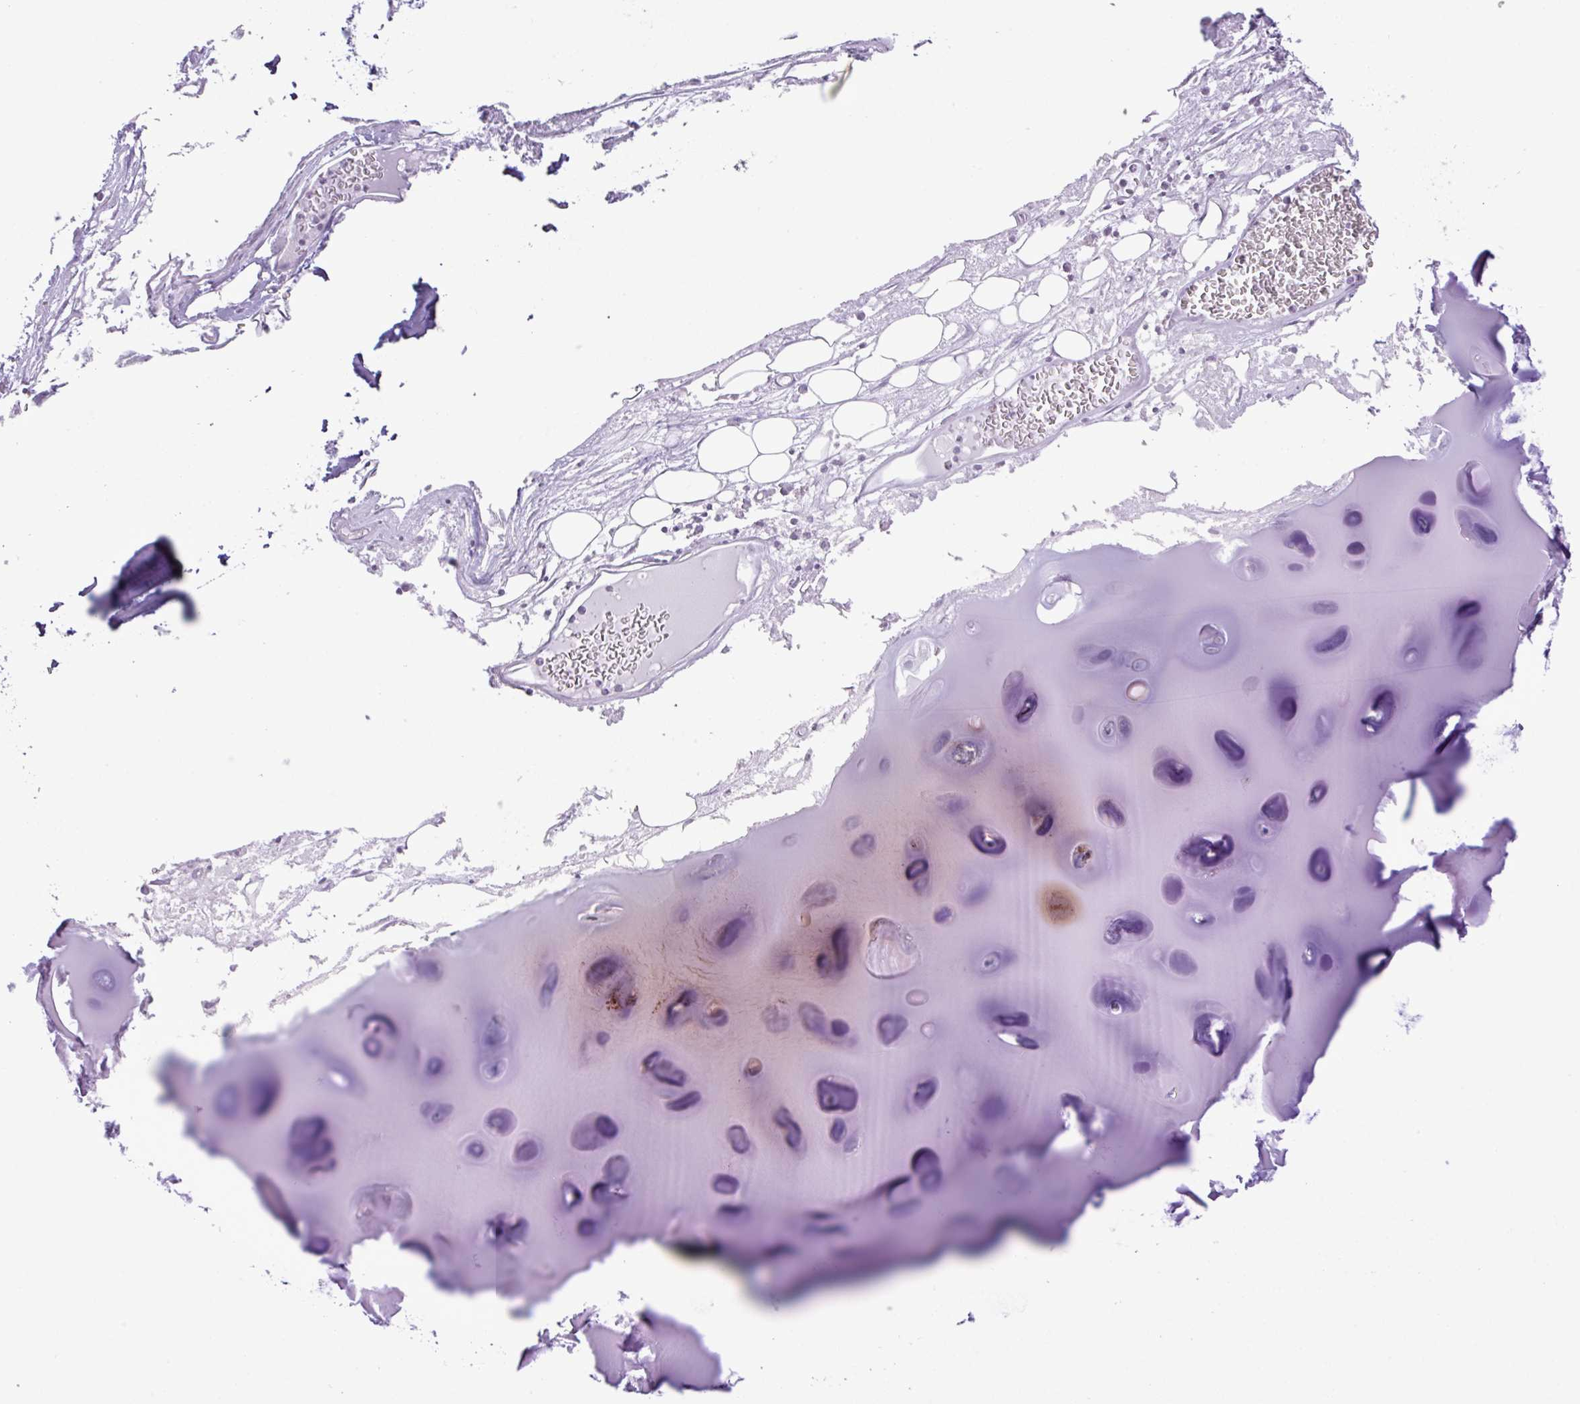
{"staining": {"intensity": "negative", "quantity": "none", "location": "none"}, "tissue": "adipose tissue", "cell_type": "Adipocytes", "image_type": "normal", "snomed": [{"axis": "morphology", "description": "Normal tissue, NOS"}, {"axis": "topography", "description": "Cartilage tissue"}], "caption": "This image is of benign adipose tissue stained with IHC to label a protein in brown with the nuclei are counter-stained blue. There is no staining in adipocytes. (Brightfield microscopy of DAB (3,3'-diaminobenzidine) immunohistochemistry (IHC) at high magnification).", "gene": "AGO3", "patient": {"sex": "male", "age": 57}}